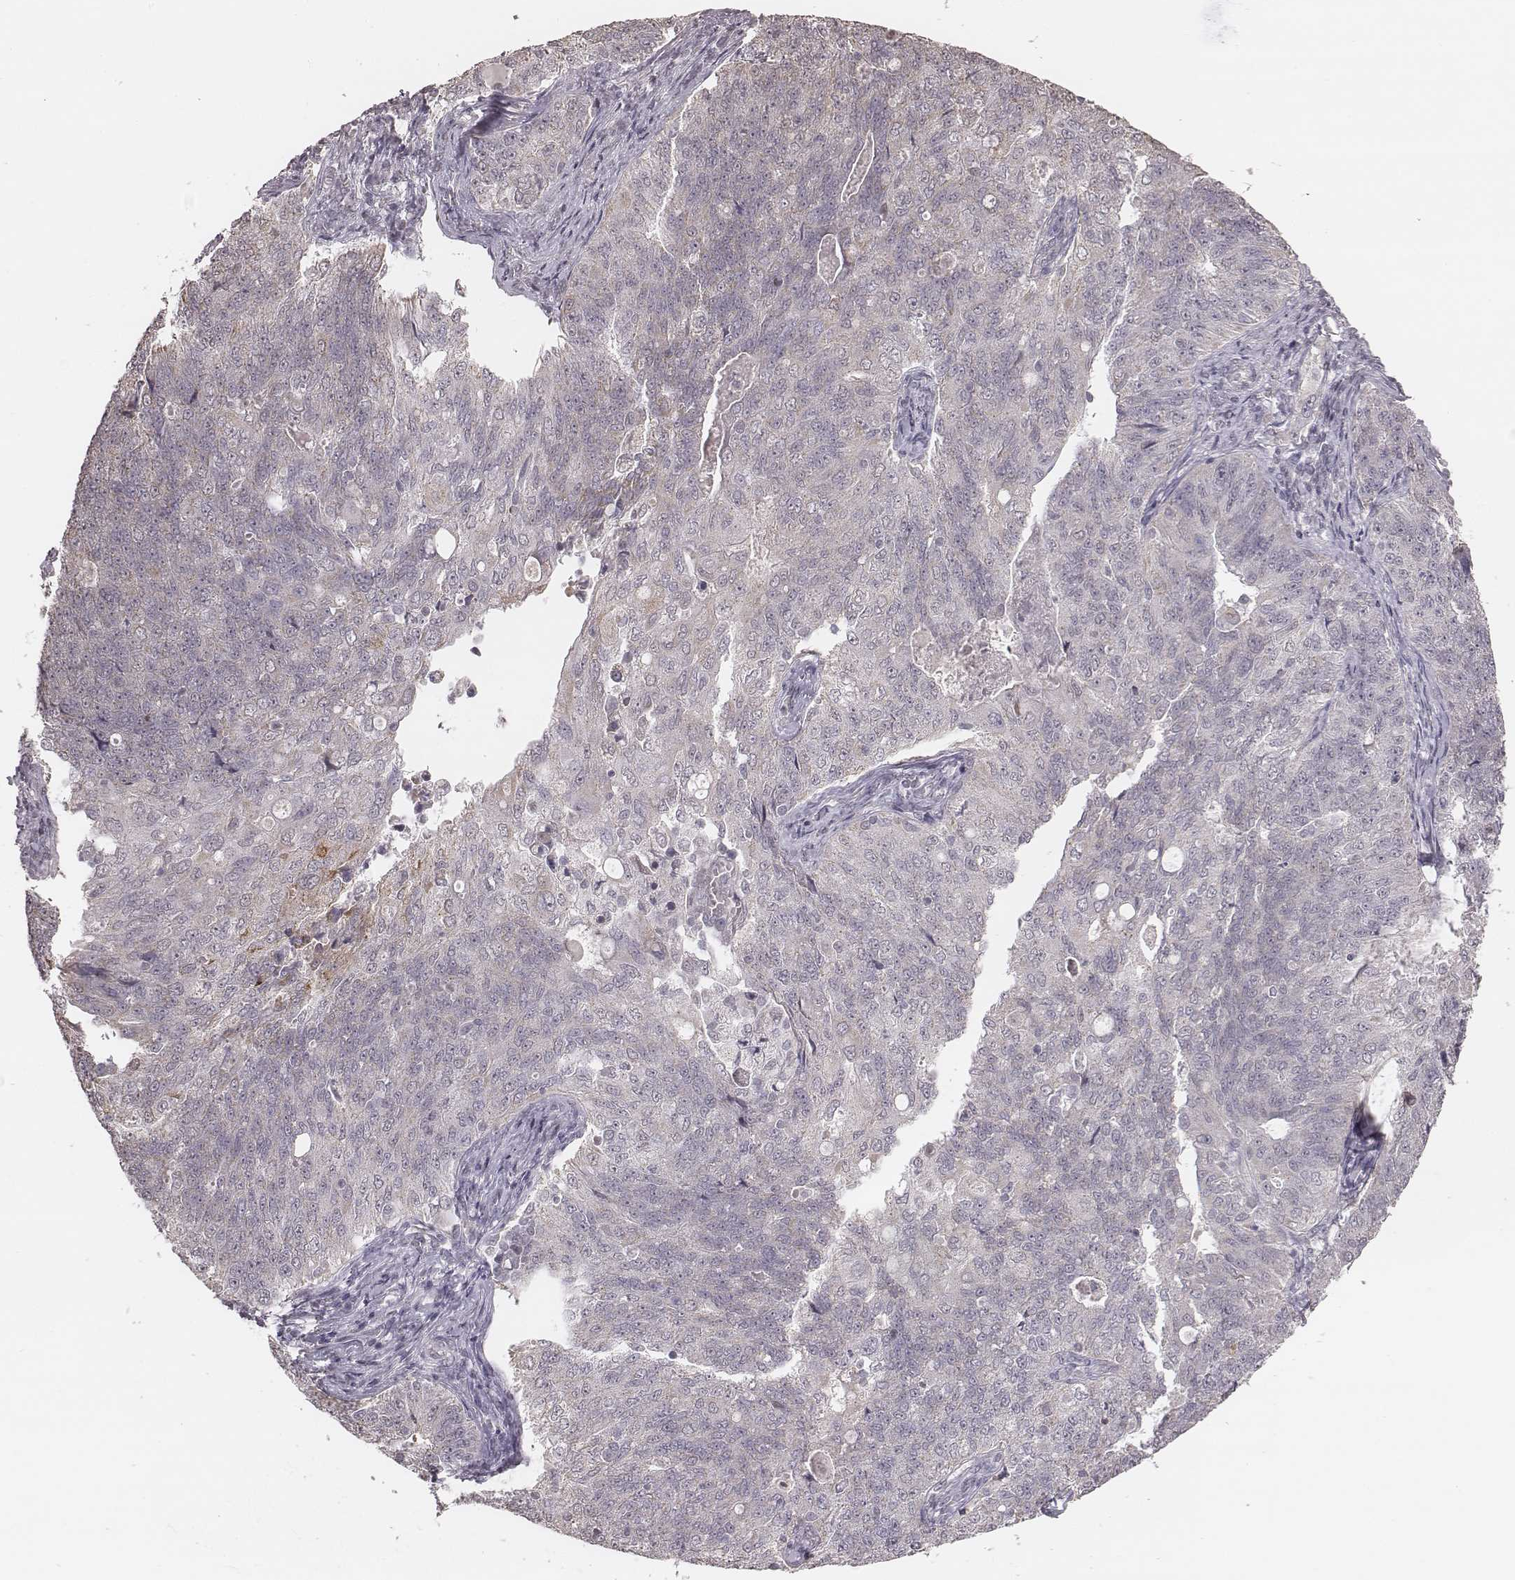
{"staining": {"intensity": "negative", "quantity": "none", "location": "none"}, "tissue": "endometrial cancer", "cell_type": "Tumor cells", "image_type": "cancer", "snomed": [{"axis": "morphology", "description": "Adenocarcinoma, NOS"}, {"axis": "topography", "description": "Endometrium"}], "caption": "The photomicrograph displays no staining of tumor cells in endometrial cancer (adenocarcinoma).", "gene": "SLC7A4", "patient": {"sex": "female", "age": 43}}